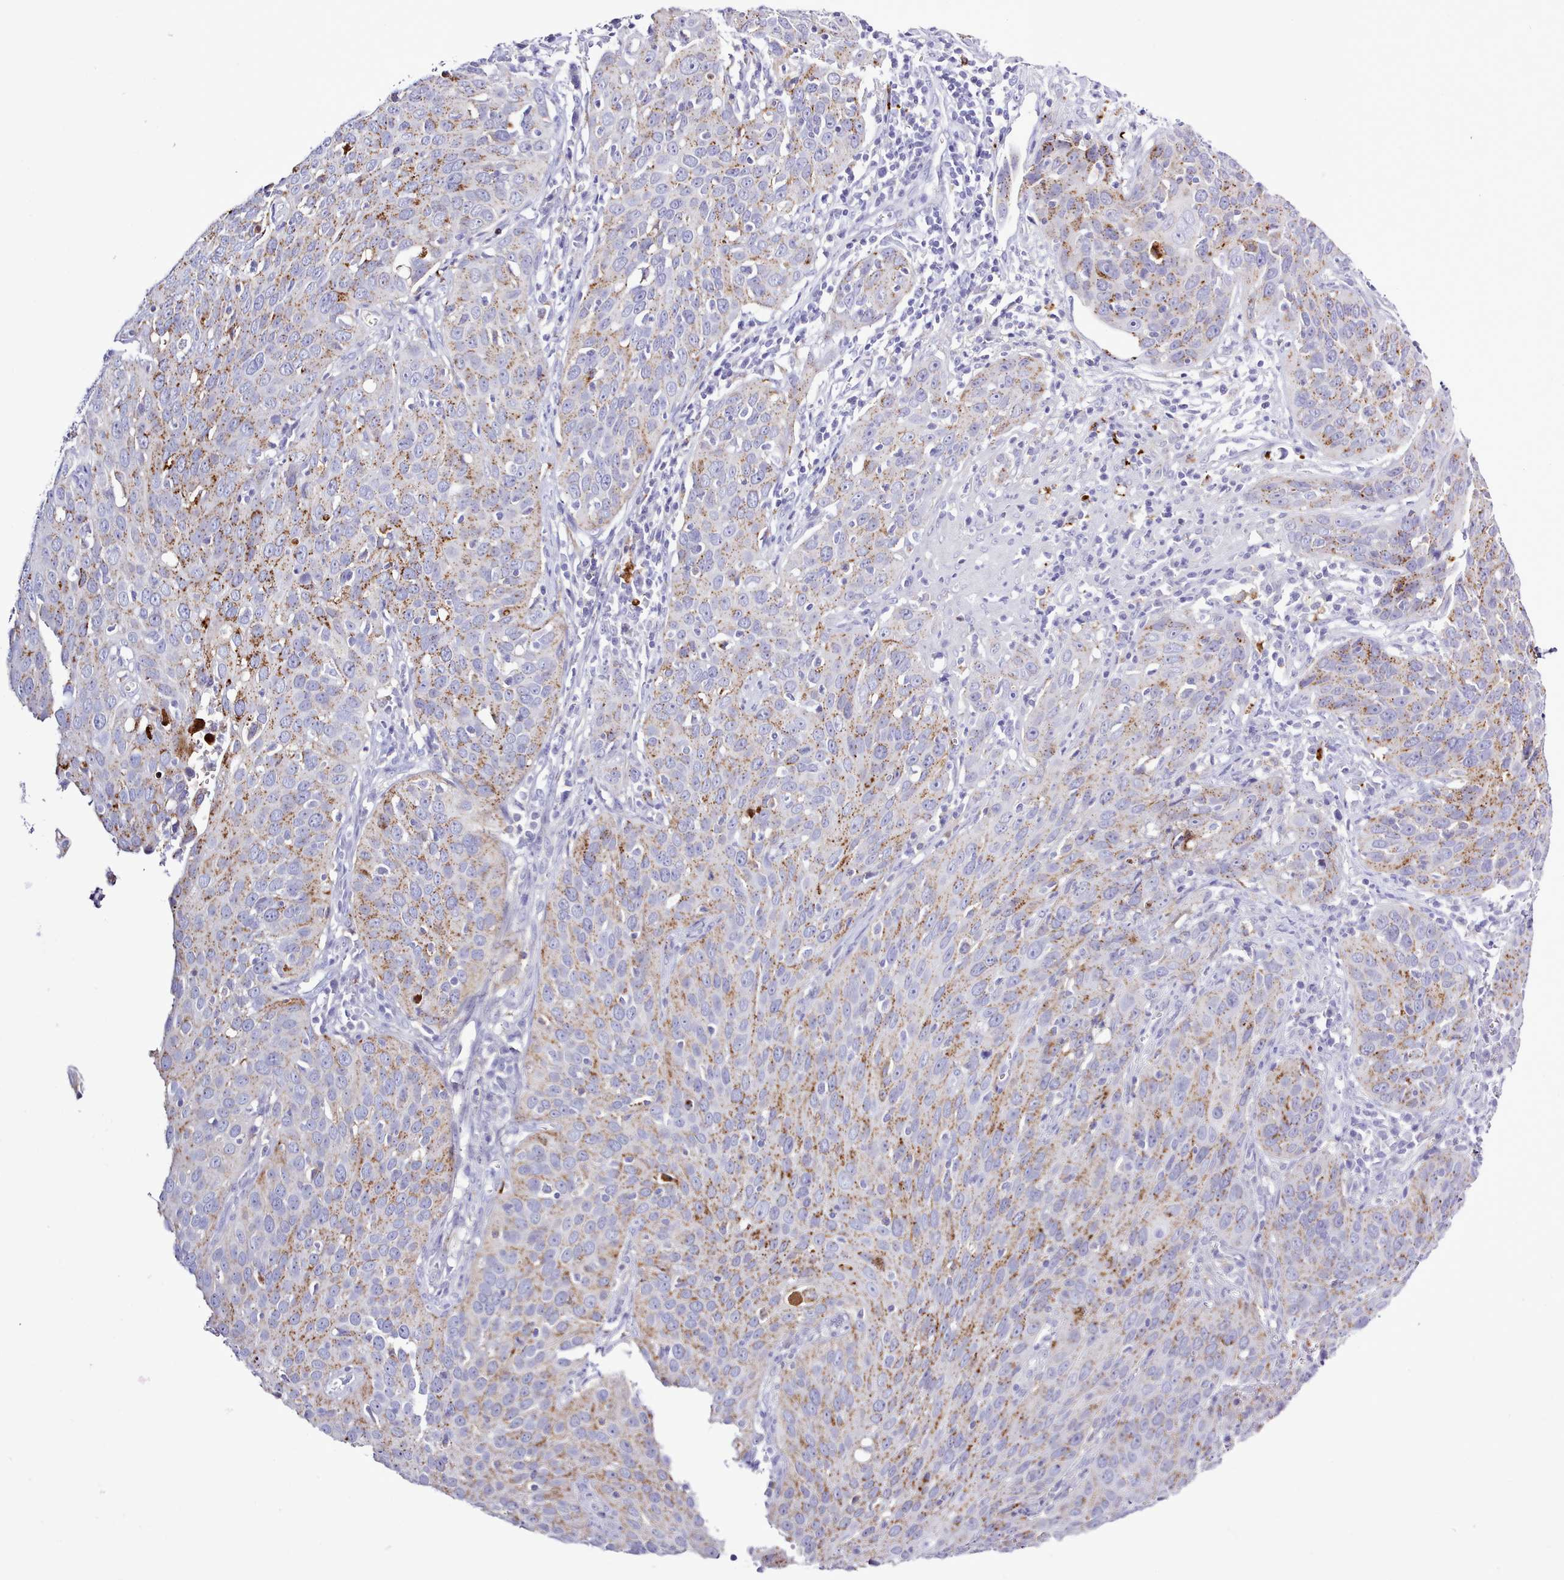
{"staining": {"intensity": "moderate", "quantity": "25%-75%", "location": "cytoplasmic/membranous"}, "tissue": "cervical cancer", "cell_type": "Tumor cells", "image_type": "cancer", "snomed": [{"axis": "morphology", "description": "Squamous cell carcinoma, NOS"}, {"axis": "topography", "description": "Cervix"}], "caption": "There is medium levels of moderate cytoplasmic/membranous expression in tumor cells of cervical squamous cell carcinoma, as demonstrated by immunohistochemical staining (brown color).", "gene": "SRD5A1", "patient": {"sex": "female", "age": 36}}